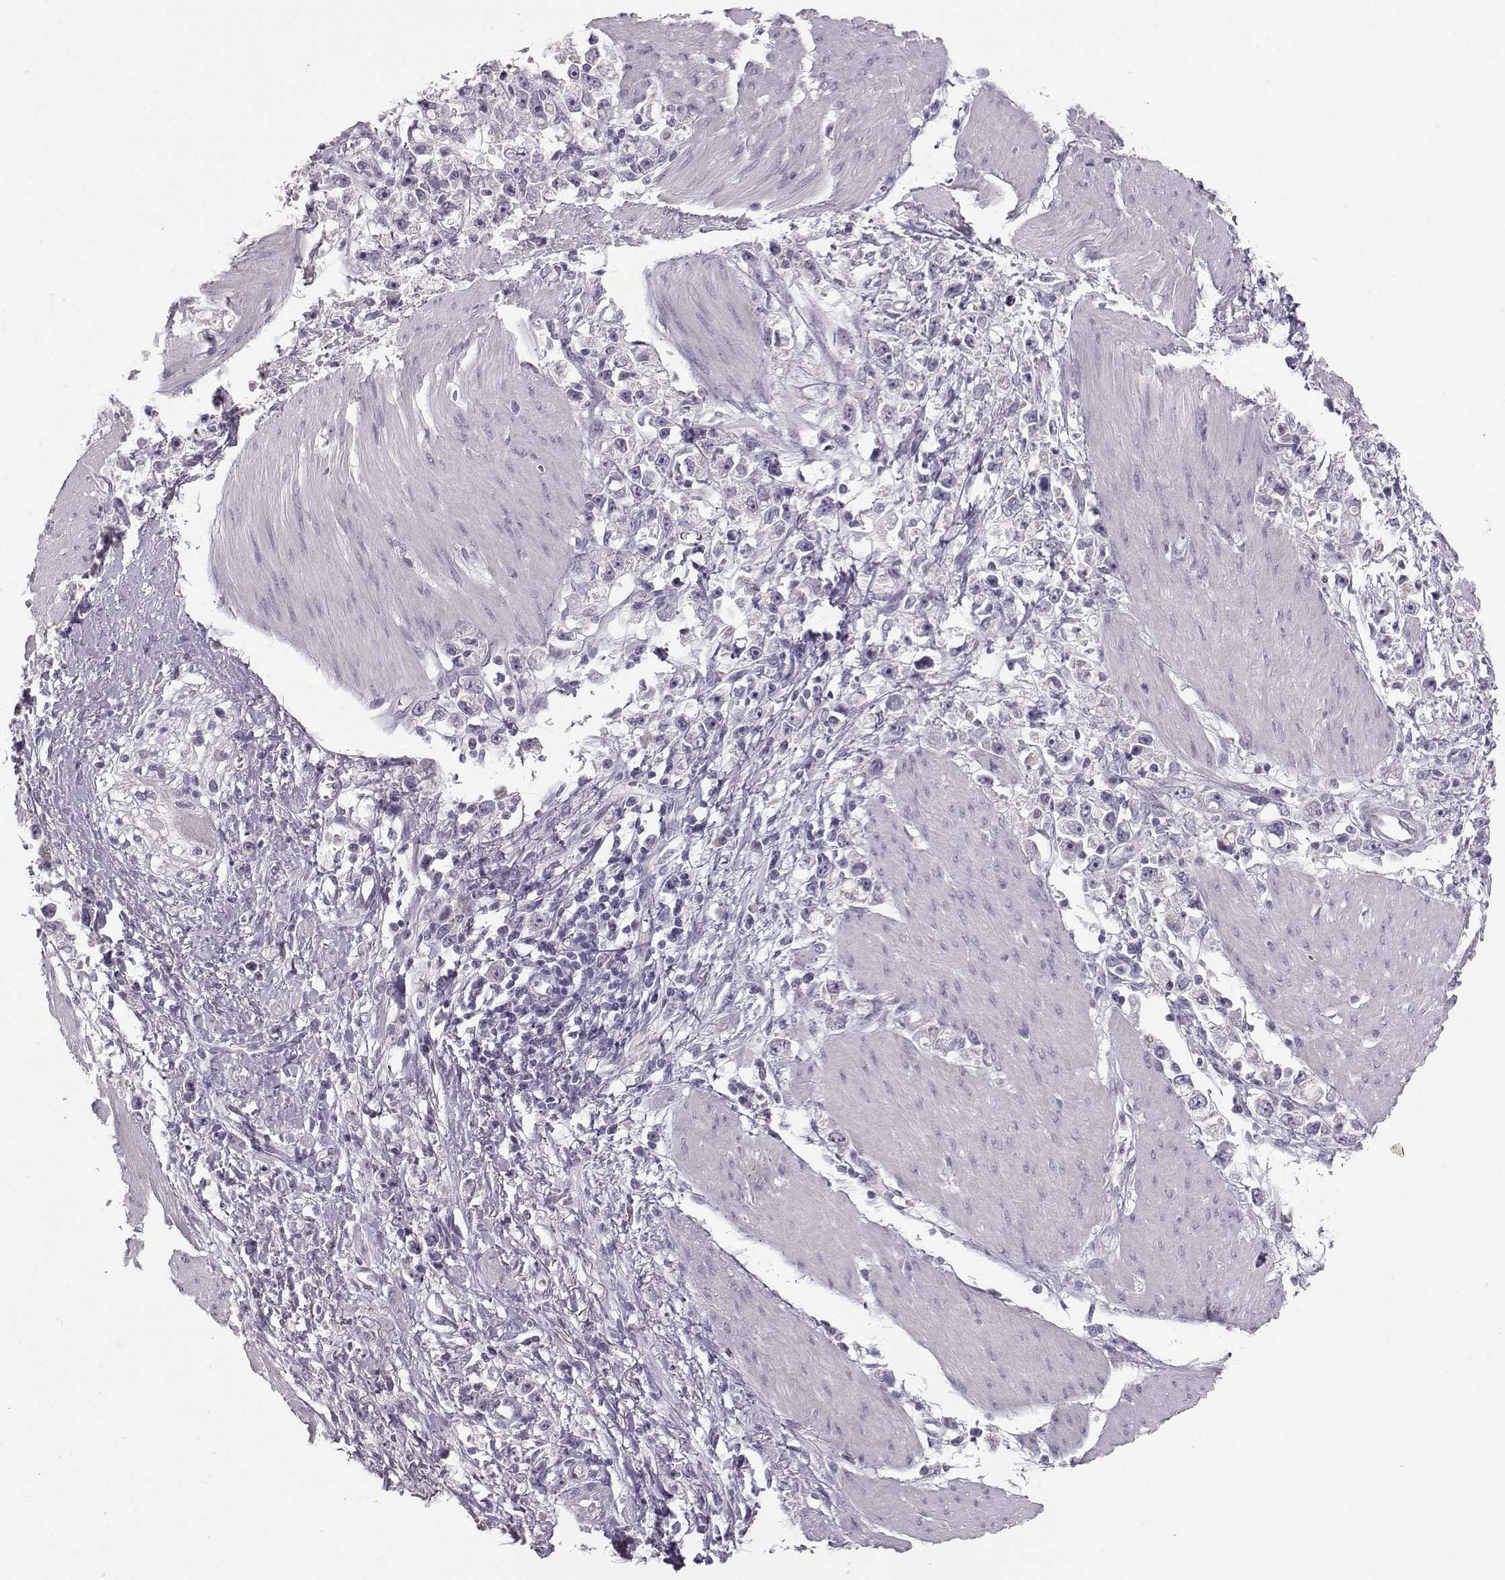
{"staining": {"intensity": "negative", "quantity": "none", "location": "none"}, "tissue": "stomach cancer", "cell_type": "Tumor cells", "image_type": "cancer", "snomed": [{"axis": "morphology", "description": "Adenocarcinoma, NOS"}, {"axis": "topography", "description": "Stomach"}], "caption": "An immunohistochemistry (IHC) micrograph of stomach cancer (adenocarcinoma) is shown. There is no staining in tumor cells of stomach cancer (adenocarcinoma). (Immunohistochemistry, brightfield microscopy, high magnification).", "gene": "PKP2", "patient": {"sex": "female", "age": 59}}